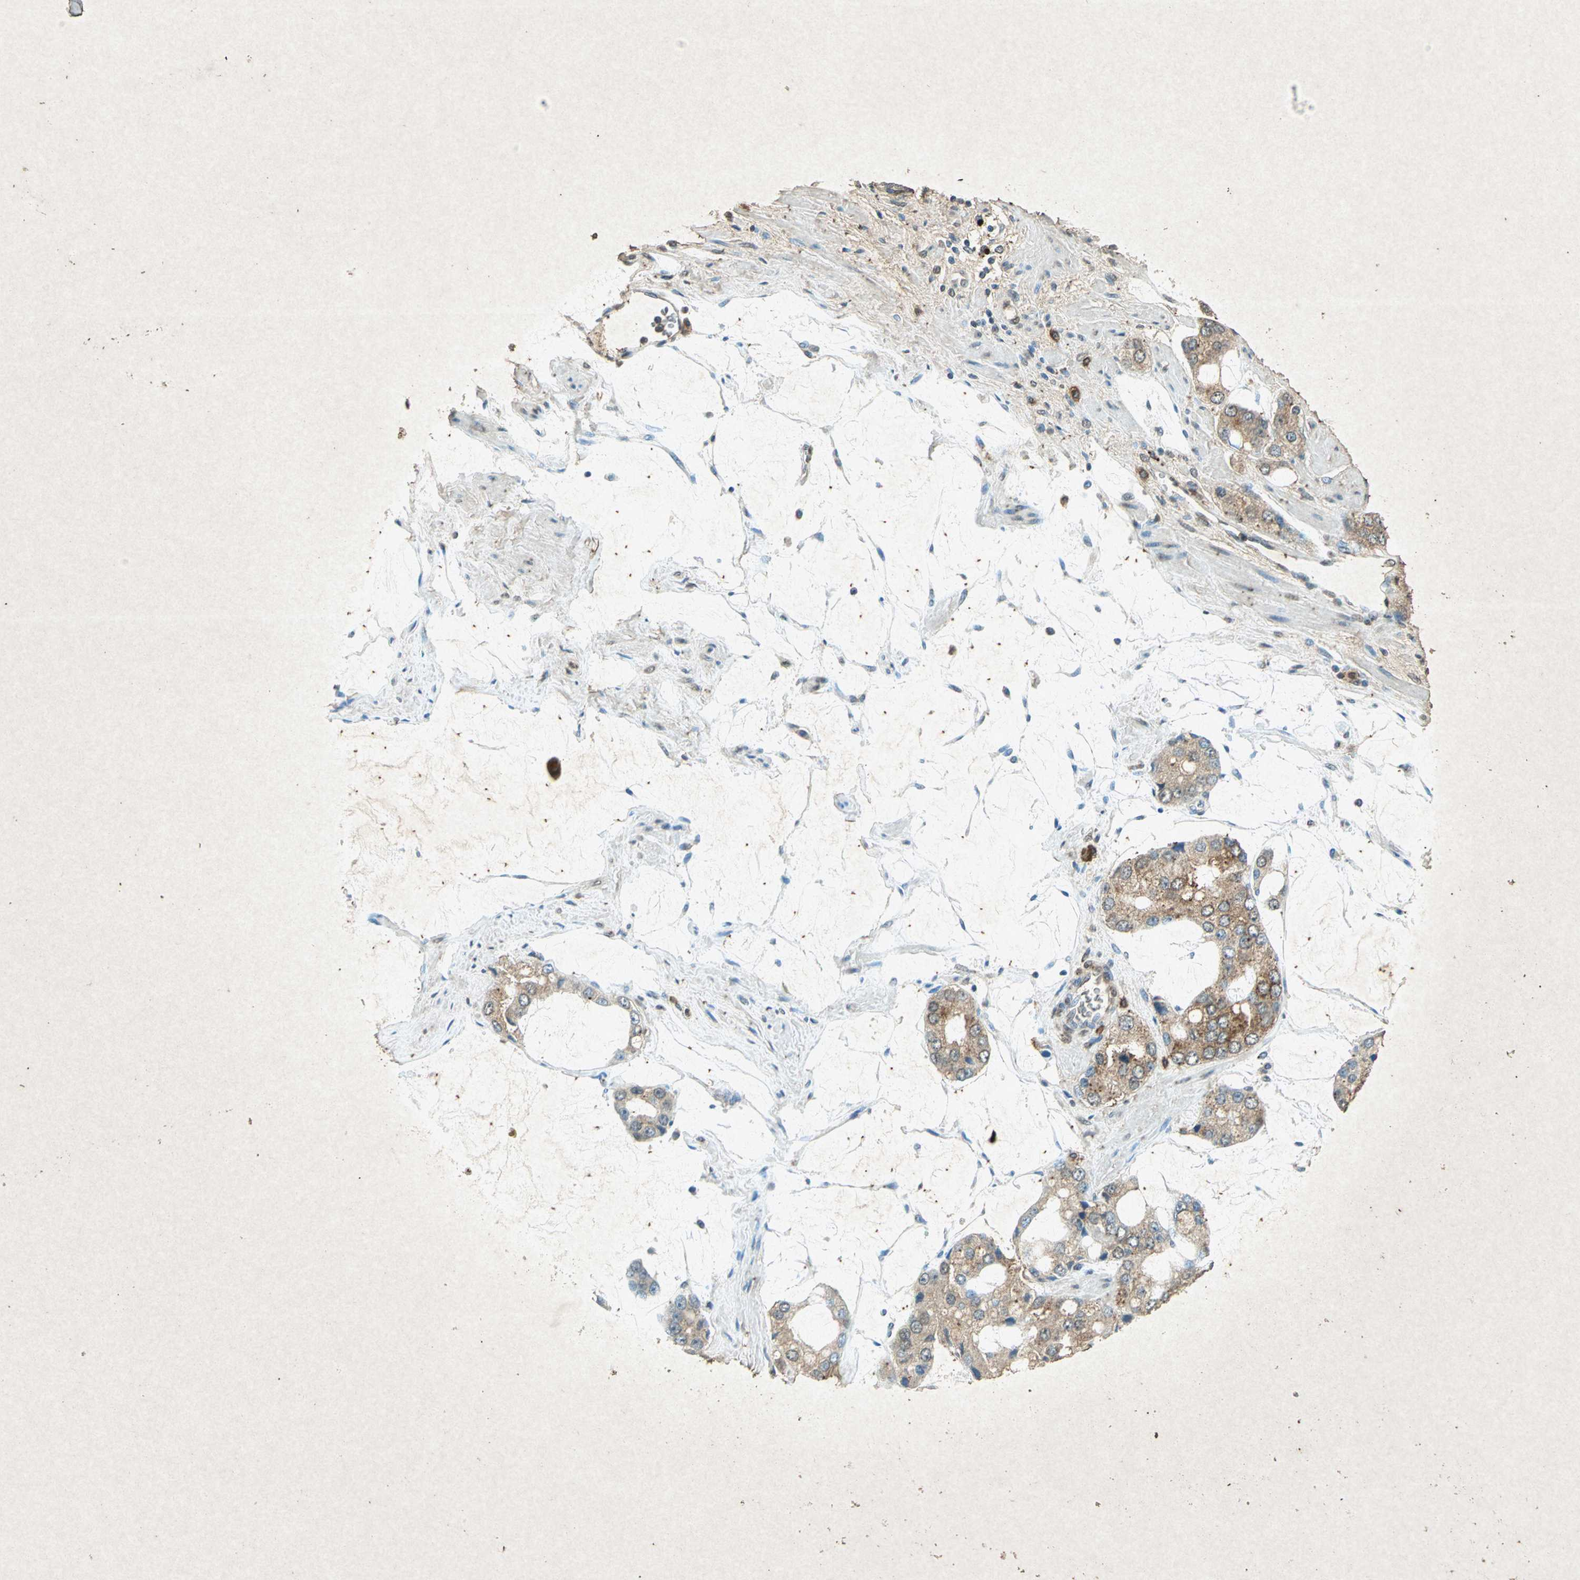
{"staining": {"intensity": "weak", "quantity": ">75%", "location": "cytoplasmic/membranous"}, "tissue": "prostate cancer", "cell_type": "Tumor cells", "image_type": "cancer", "snomed": [{"axis": "morphology", "description": "Adenocarcinoma, High grade"}, {"axis": "topography", "description": "Prostate"}], "caption": "This micrograph demonstrates IHC staining of adenocarcinoma (high-grade) (prostate), with low weak cytoplasmic/membranous staining in approximately >75% of tumor cells.", "gene": "PSEN1", "patient": {"sex": "male", "age": 67}}